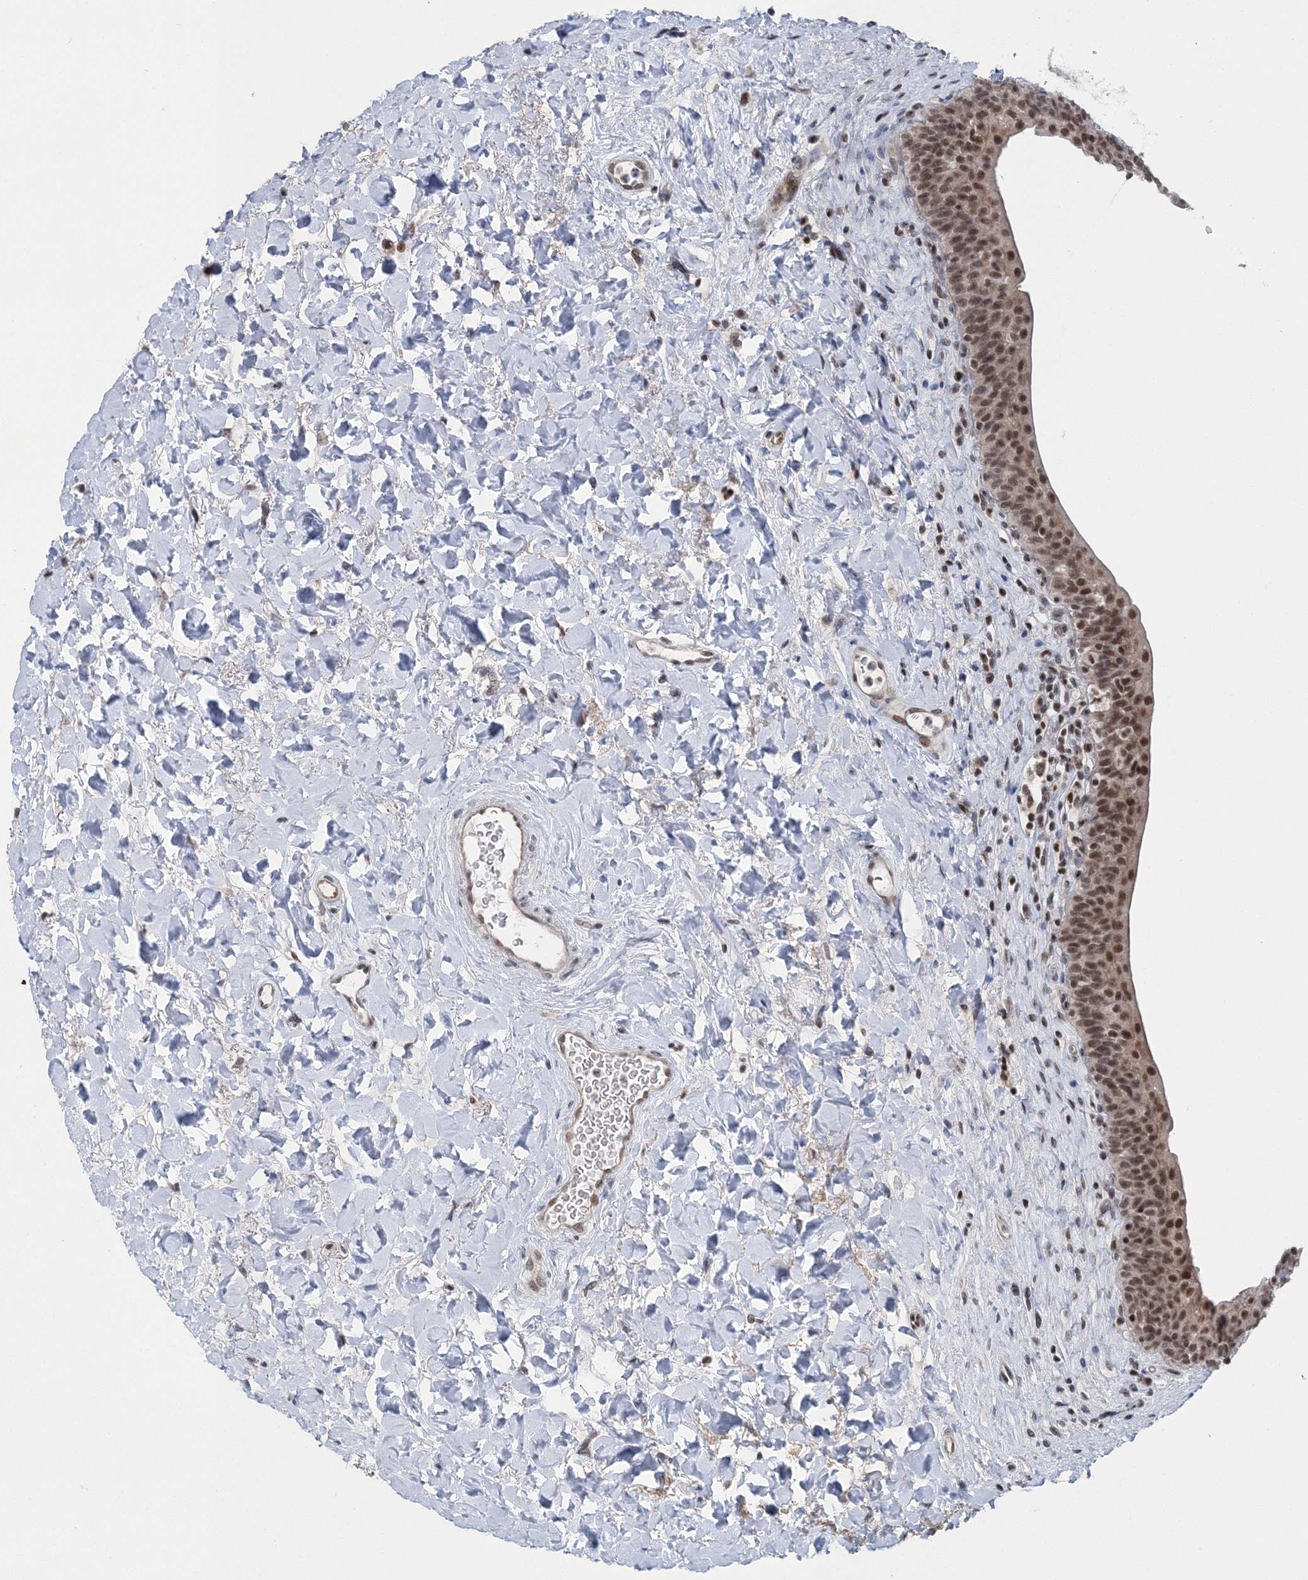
{"staining": {"intensity": "moderate", "quantity": ">75%", "location": "nuclear"}, "tissue": "urinary bladder", "cell_type": "Urothelial cells", "image_type": "normal", "snomed": [{"axis": "morphology", "description": "Normal tissue, NOS"}, {"axis": "topography", "description": "Urinary bladder"}], "caption": "IHC histopathology image of benign urinary bladder: human urinary bladder stained using immunohistochemistry displays medium levels of moderate protein expression localized specifically in the nuclear of urothelial cells, appearing as a nuclear brown color.", "gene": "PDS5A", "patient": {"sex": "male", "age": 83}}